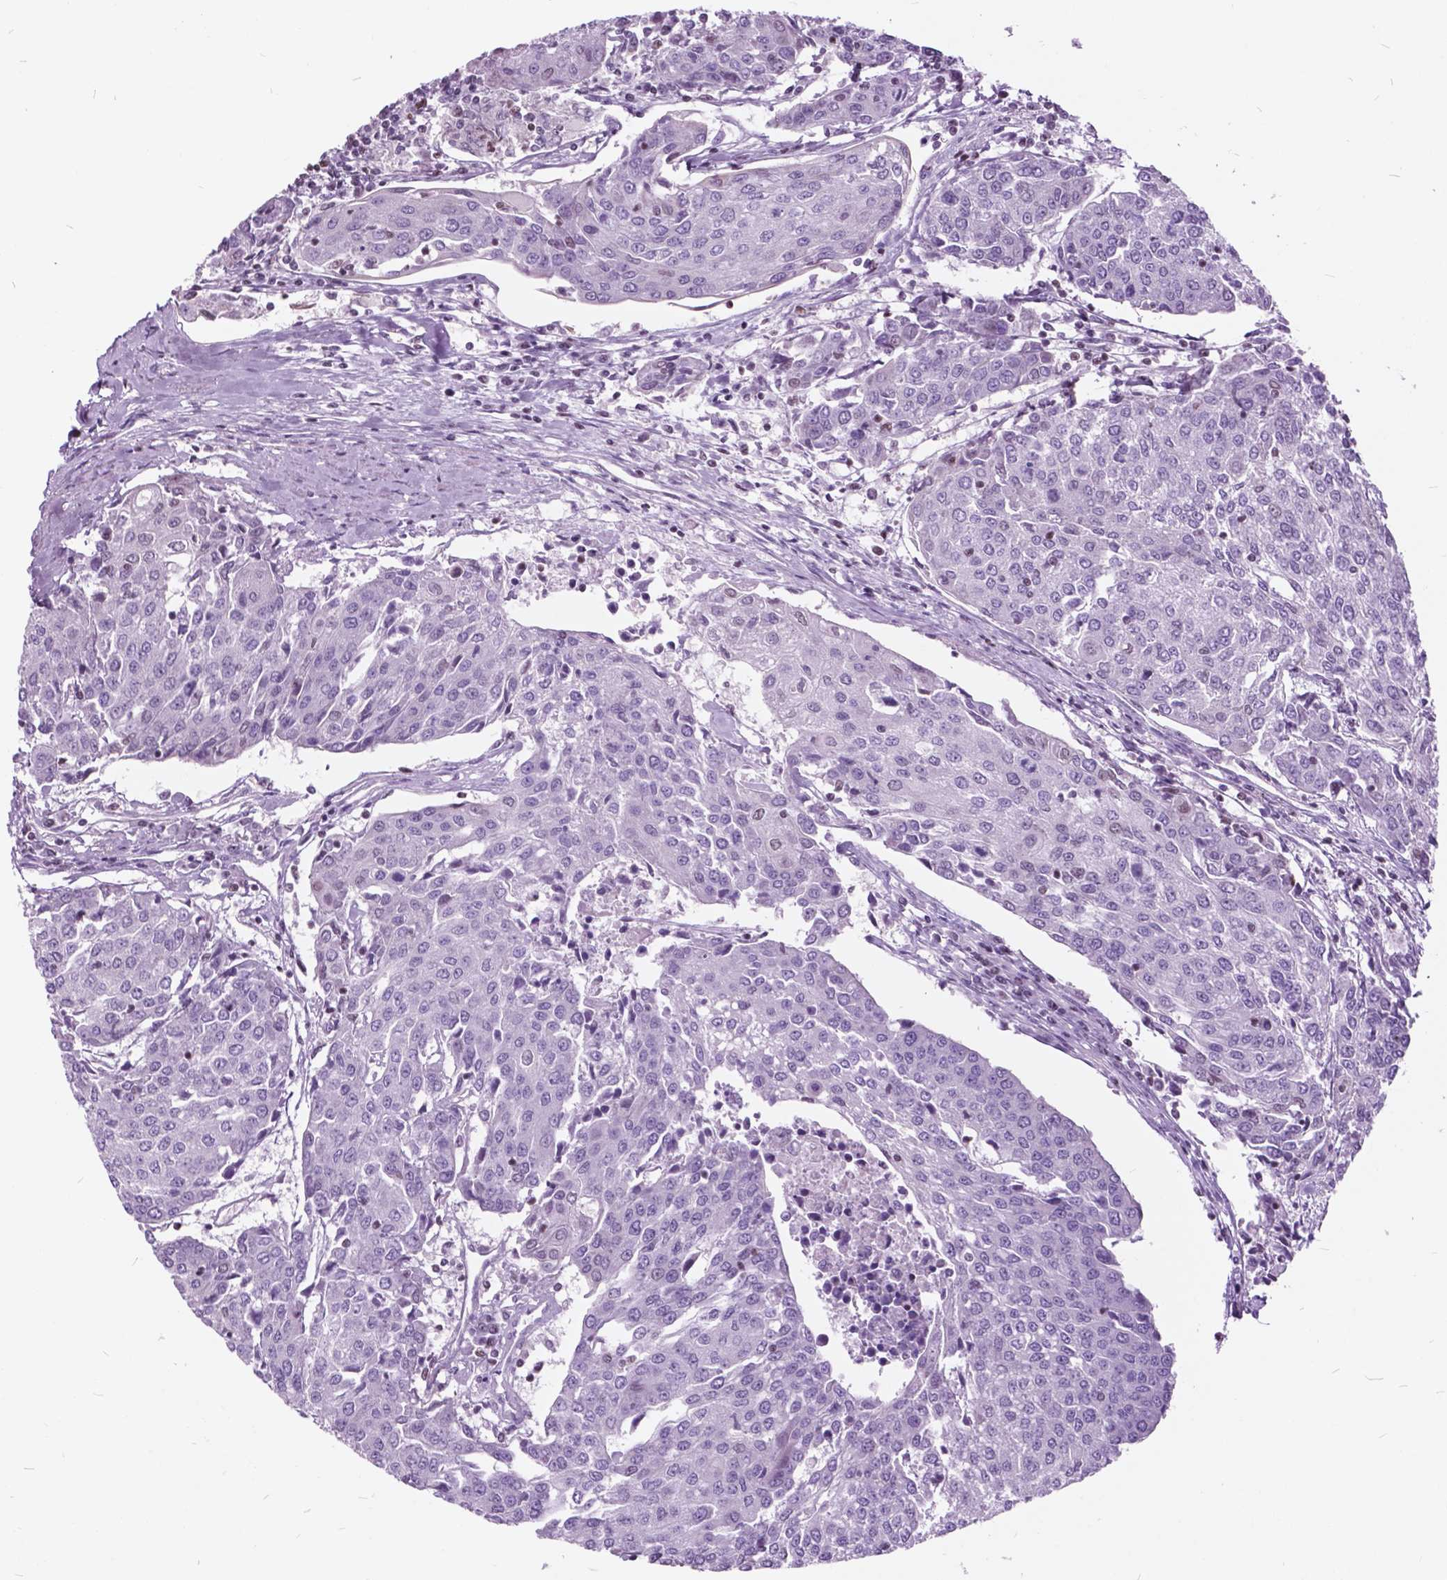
{"staining": {"intensity": "negative", "quantity": "none", "location": "none"}, "tissue": "urothelial cancer", "cell_type": "Tumor cells", "image_type": "cancer", "snomed": [{"axis": "morphology", "description": "Urothelial carcinoma, High grade"}, {"axis": "topography", "description": "Urinary bladder"}], "caption": "Tumor cells show no significant protein expression in urothelial cancer.", "gene": "SP140", "patient": {"sex": "female", "age": 85}}